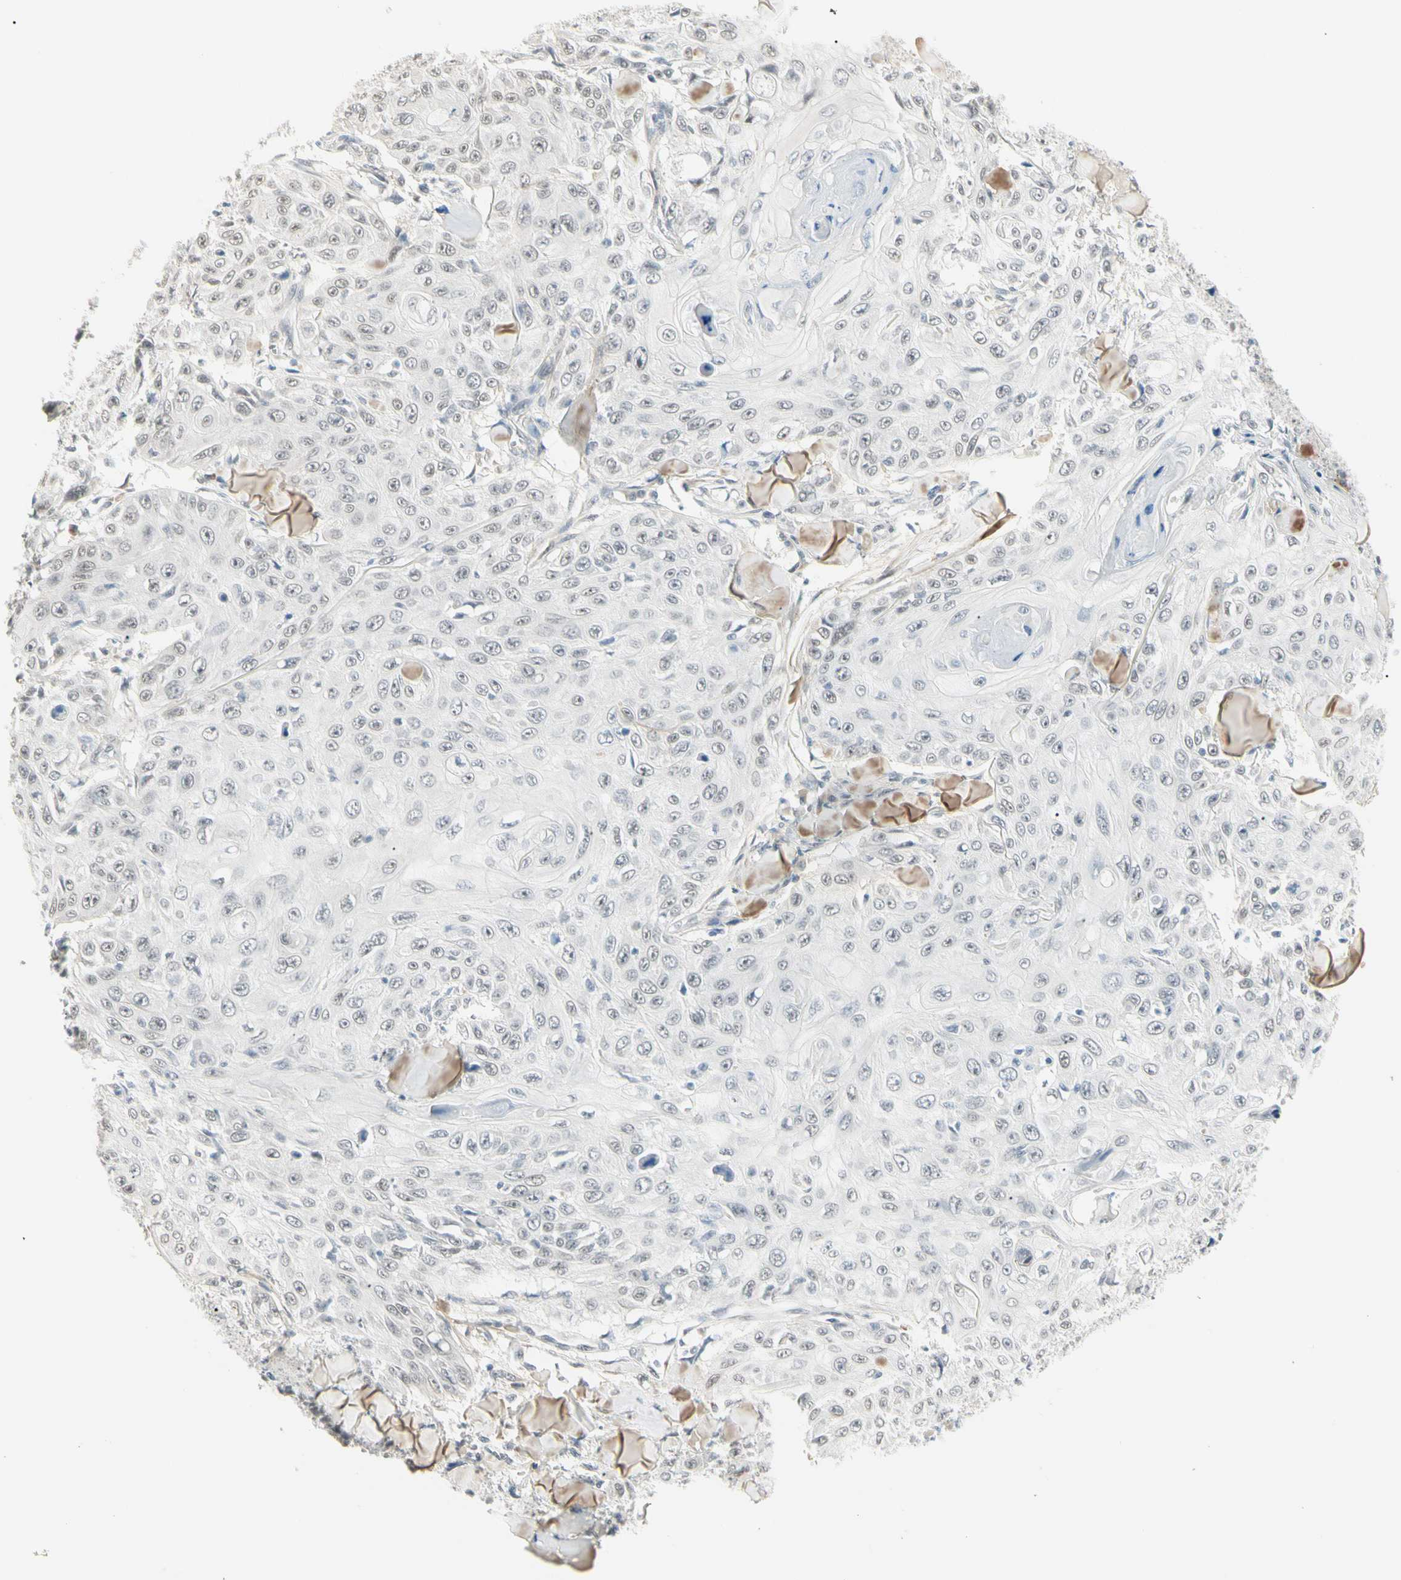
{"staining": {"intensity": "negative", "quantity": "none", "location": "none"}, "tissue": "skin cancer", "cell_type": "Tumor cells", "image_type": "cancer", "snomed": [{"axis": "morphology", "description": "Squamous cell carcinoma, NOS"}, {"axis": "topography", "description": "Skin"}], "caption": "Histopathology image shows no significant protein positivity in tumor cells of squamous cell carcinoma (skin).", "gene": "ASPN", "patient": {"sex": "male", "age": 86}}